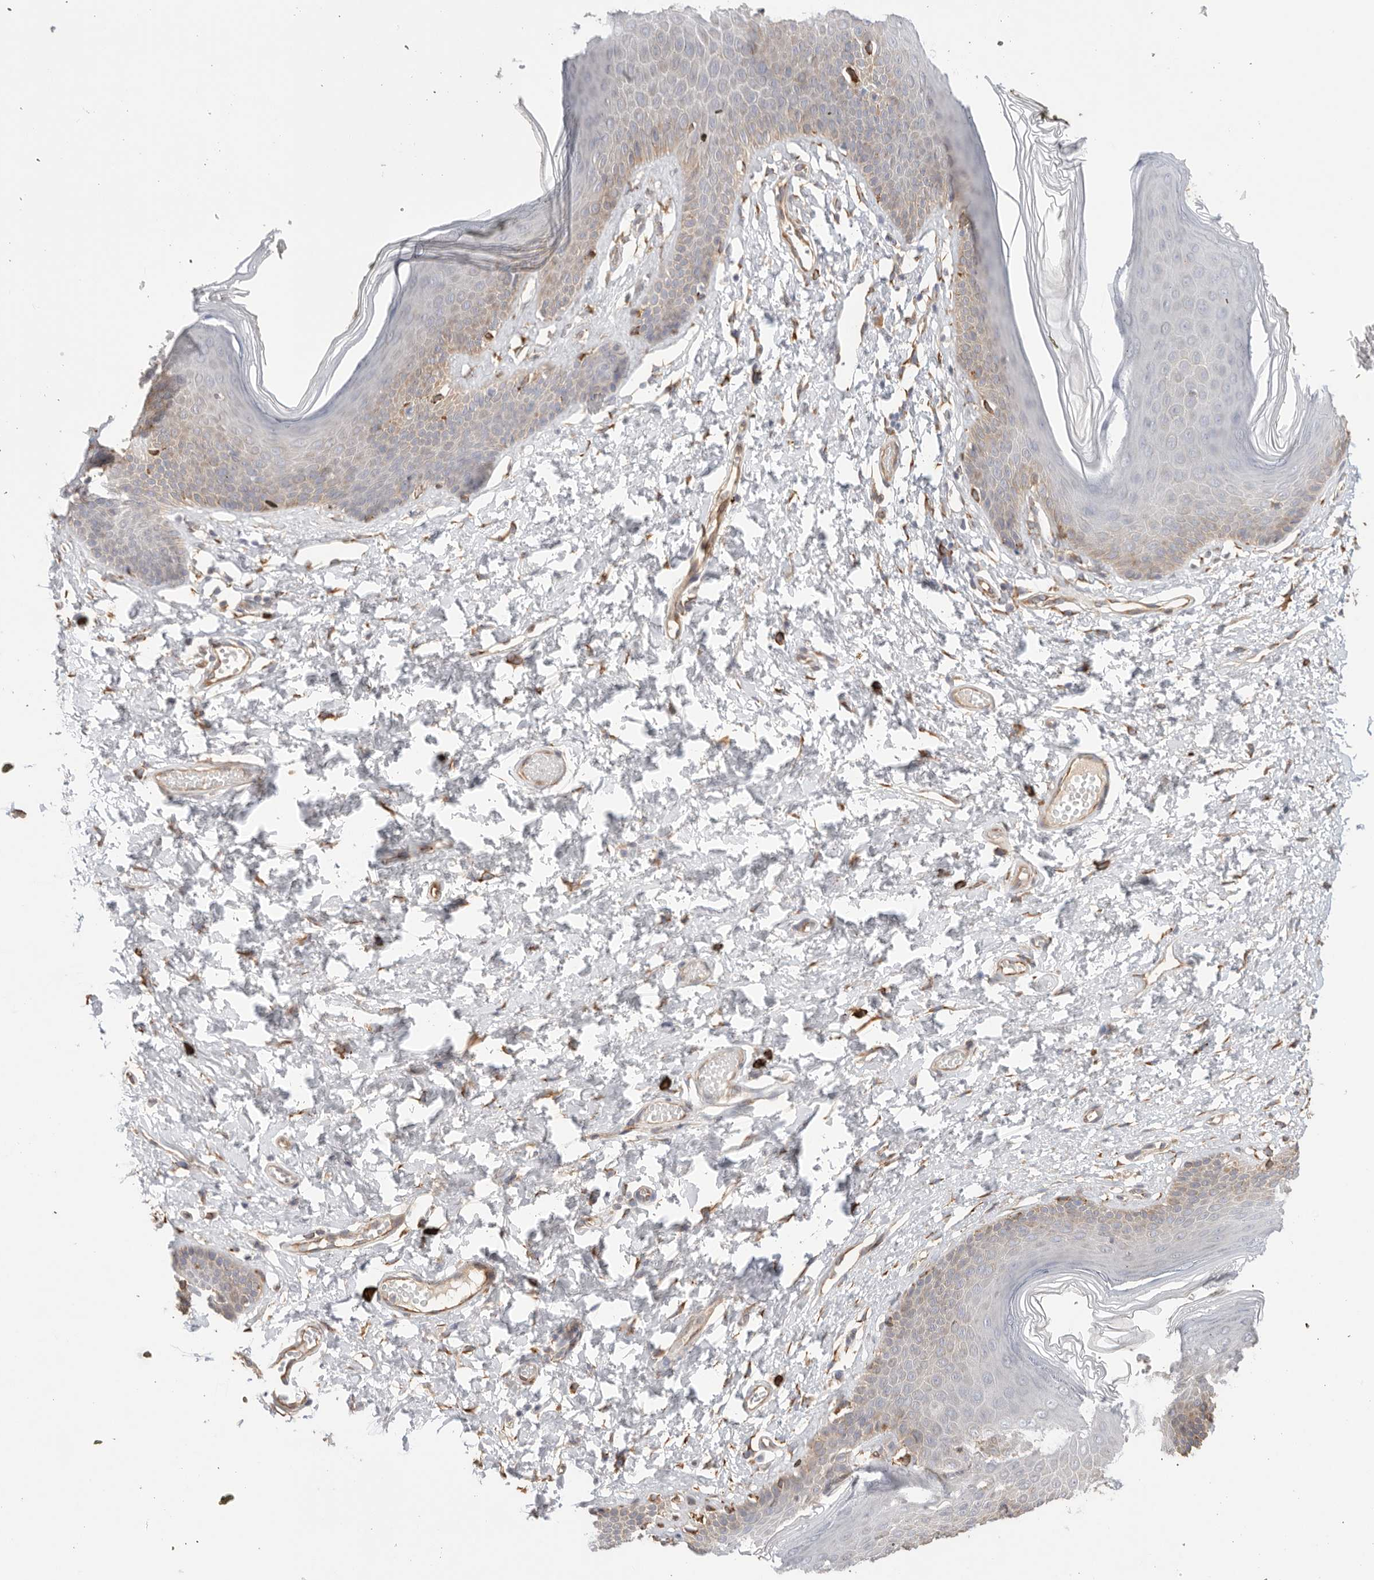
{"staining": {"intensity": "weak", "quantity": "25%-75%", "location": "cytoplasmic/membranous"}, "tissue": "skin", "cell_type": "Epidermal cells", "image_type": "normal", "snomed": [{"axis": "morphology", "description": "Normal tissue, NOS"}, {"axis": "morphology", "description": "Inflammation, NOS"}, {"axis": "topography", "description": "Vulva"}], "caption": "A low amount of weak cytoplasmic/membranous positivity is present in approximately 25%-75% of epidermal cells in normal skin. Nuclei are stained in blue.", "gene": "BLOC1S5", "patient": {"sex": "female", "age": 84}}